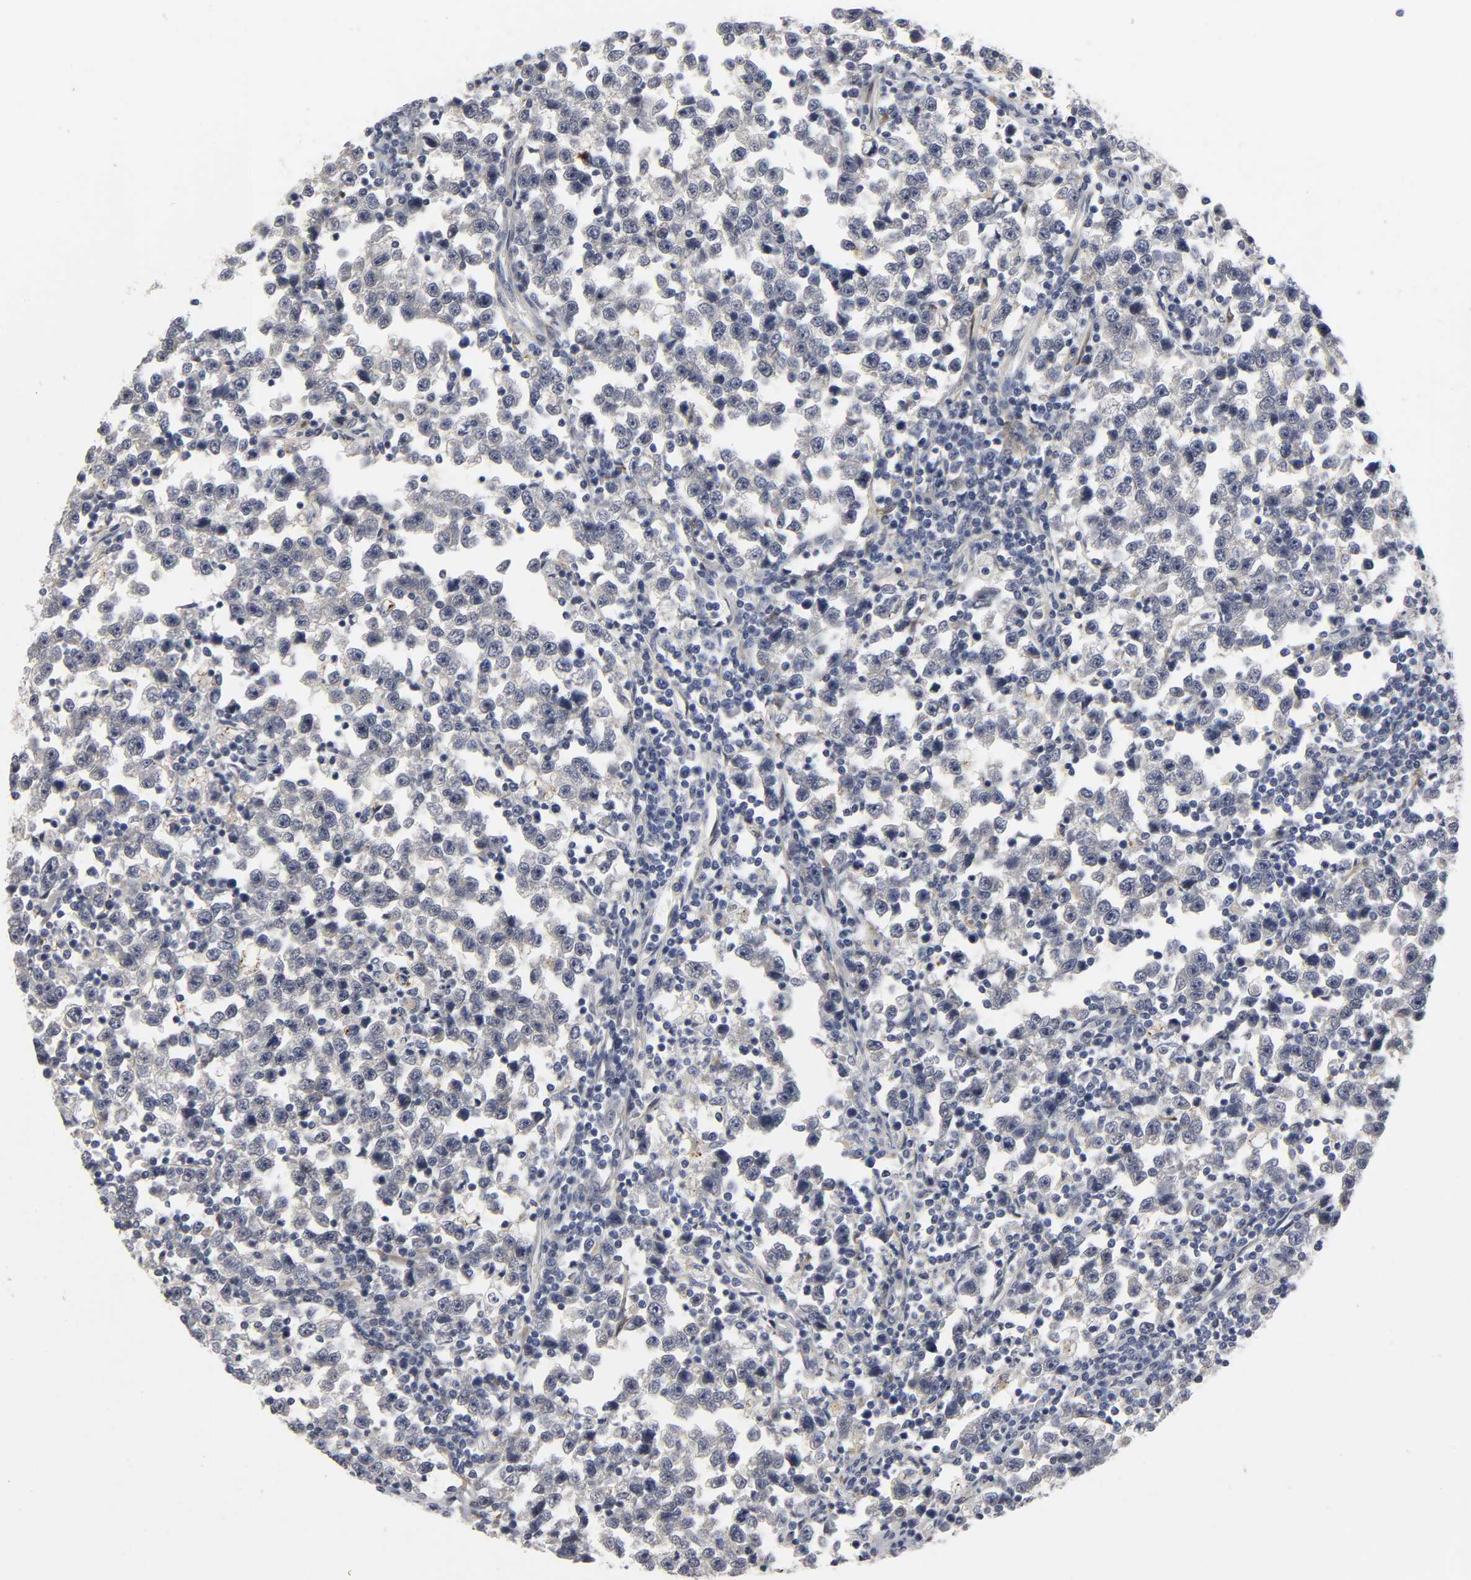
{"staining": {"intensity": "weak", "quantity": "<25%", "location": "cytoplasmic/membranous"}, "tissue": "testis cancer", "cell_type": "Tumor cells", "image_type": "cancer", "snomed": [{"axis": "morphology", "description": "Seminoma, NOS"}, {"axis": "topography", "description": "Testis"}], "caption": "Tumor cells are negative for protein expression in human testis cancer.", "gene": "PDLIM3", "patient": {"sex": "male", "age": 43}}